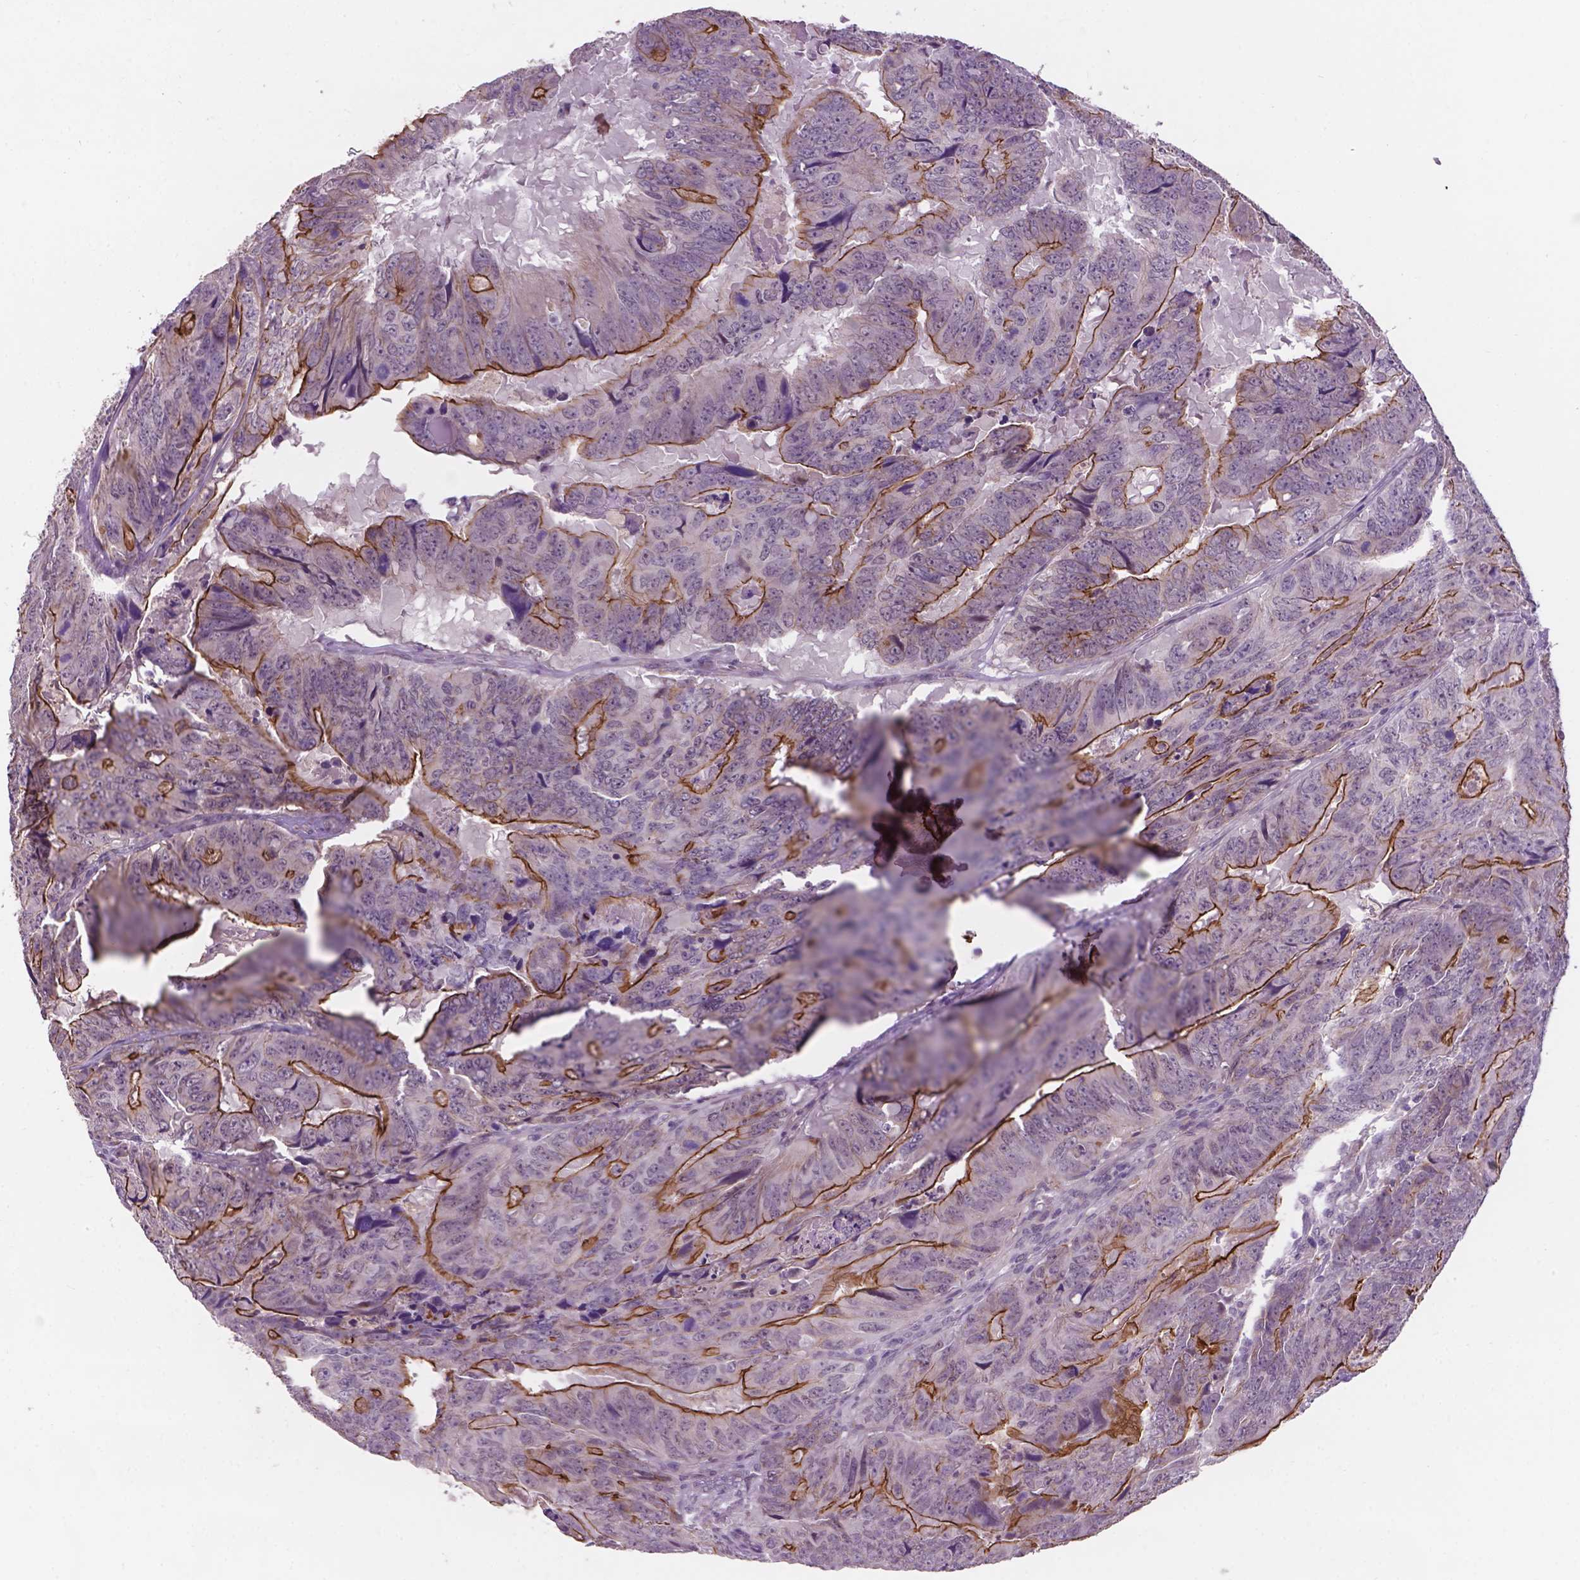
{"staining": {"intensity": "moderate", "quantity": "<25%", "location": "cytoplasmic/membranous"}, "tissue": "colorectal cancer", "cell_type": "Tumor cells", "image_type": "cancer", "snomed": [{"axis": "morphology", "description": "Adenocarcinoma, NOS"}, {"axis": "topography", "description": "Colon"}], "caption": "Colorectal adenocarcinoma was stained to show a protein in brown. There is low levels of moderate cytoplasmic/membranous staining in about <25% of tumor cells.", "gene": "GXYLT2", "patient": {"sex": "male", "age": 79}}